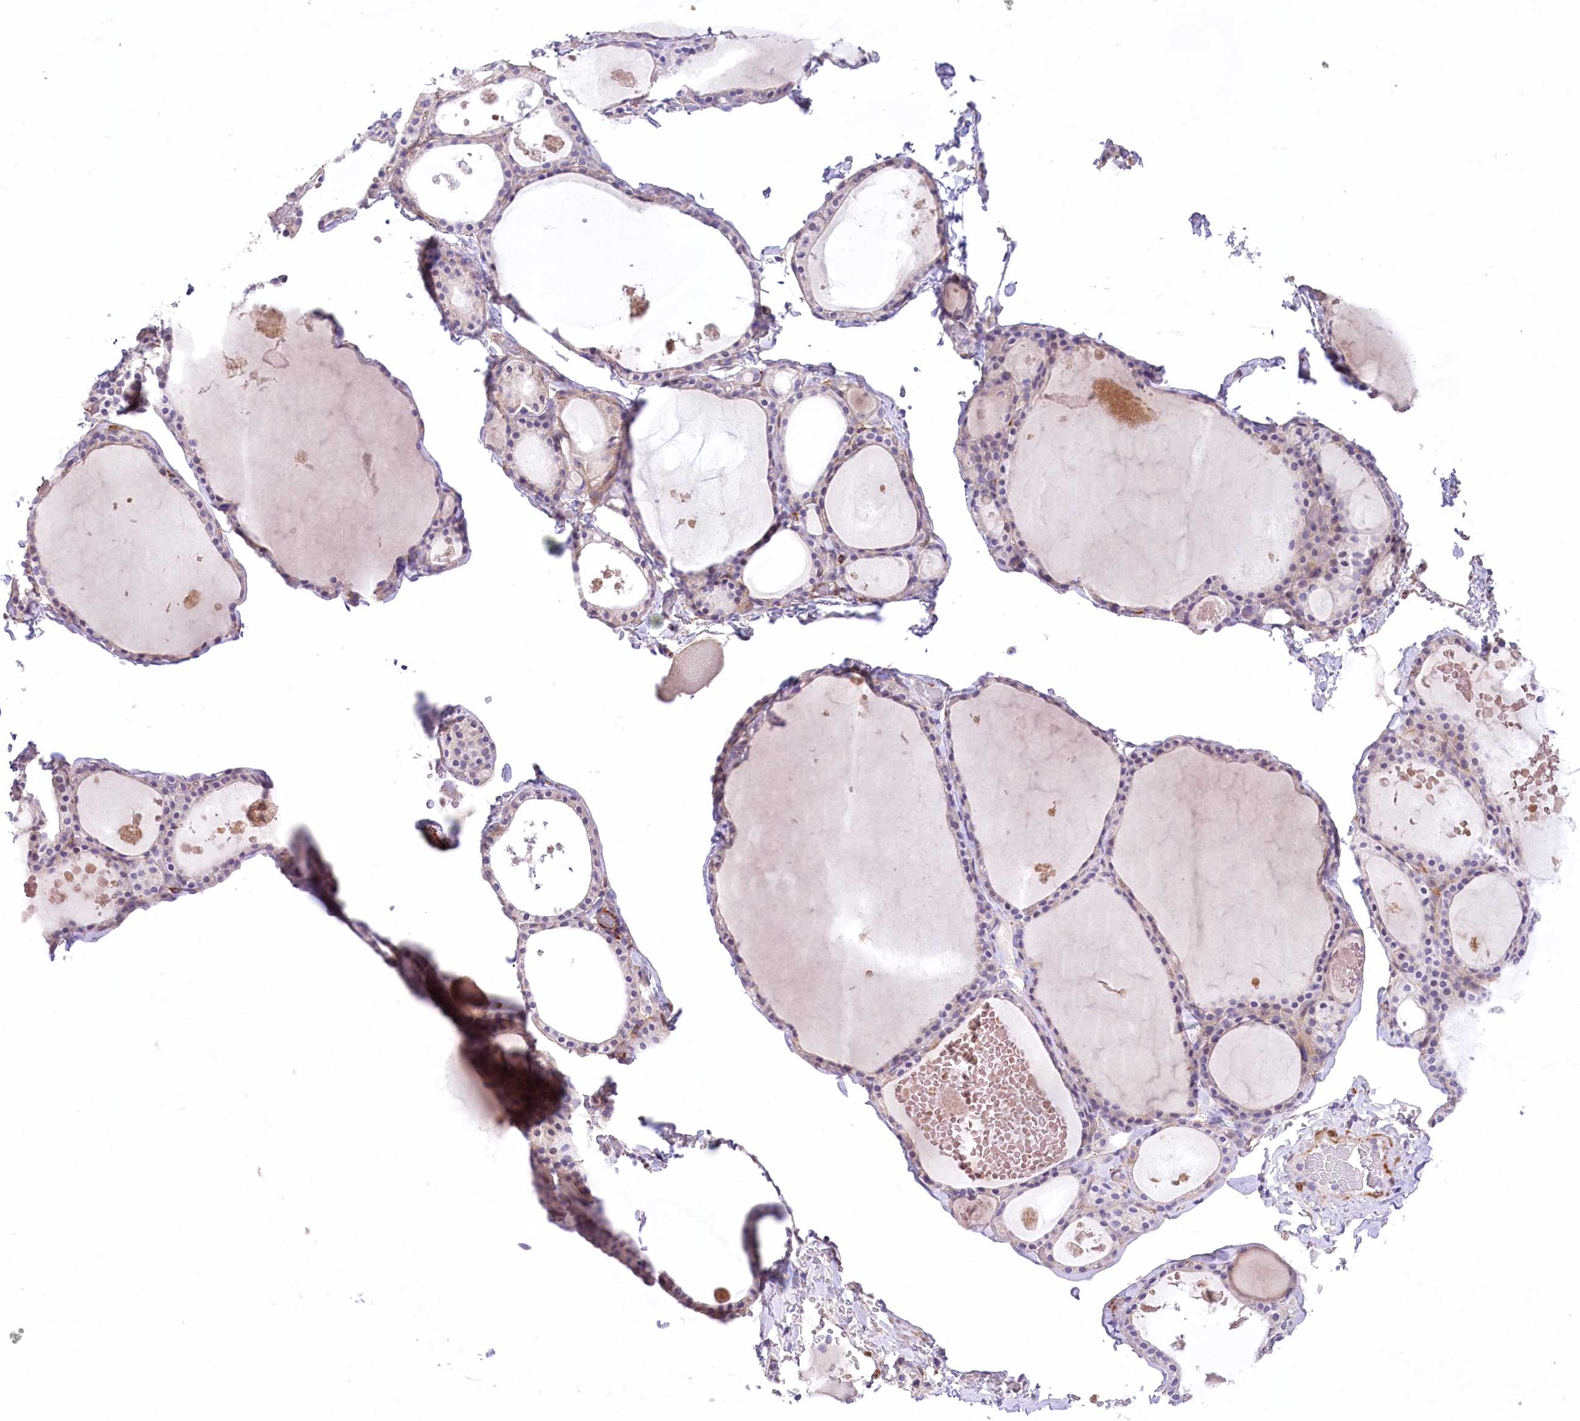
{"staining": {"intensity": "weak", "quantity": "<25%", "location": "cytoplasmic/membranous"}, "tissue": "thyroid gland", "cell_type": "Glandular cells", "image_type": "normal", "snomed": [{"axis": "morphology", "description": "Normal tissue, NOS"}, {"axis": "topography", "description": "Thyroid gland"}], "caption": "Image shows no significant protein positivity in glandular cells of benign thyroid gland. Brightfield microscopy of immunohistochemistry (IHC) stained with DAB (3,3'-diaminobenzidine) (brown) and hematoxylin (blue), captured at high magnification.", "gene": "ANGPTL3", "patient": {"sex": "male", "age": 56}}